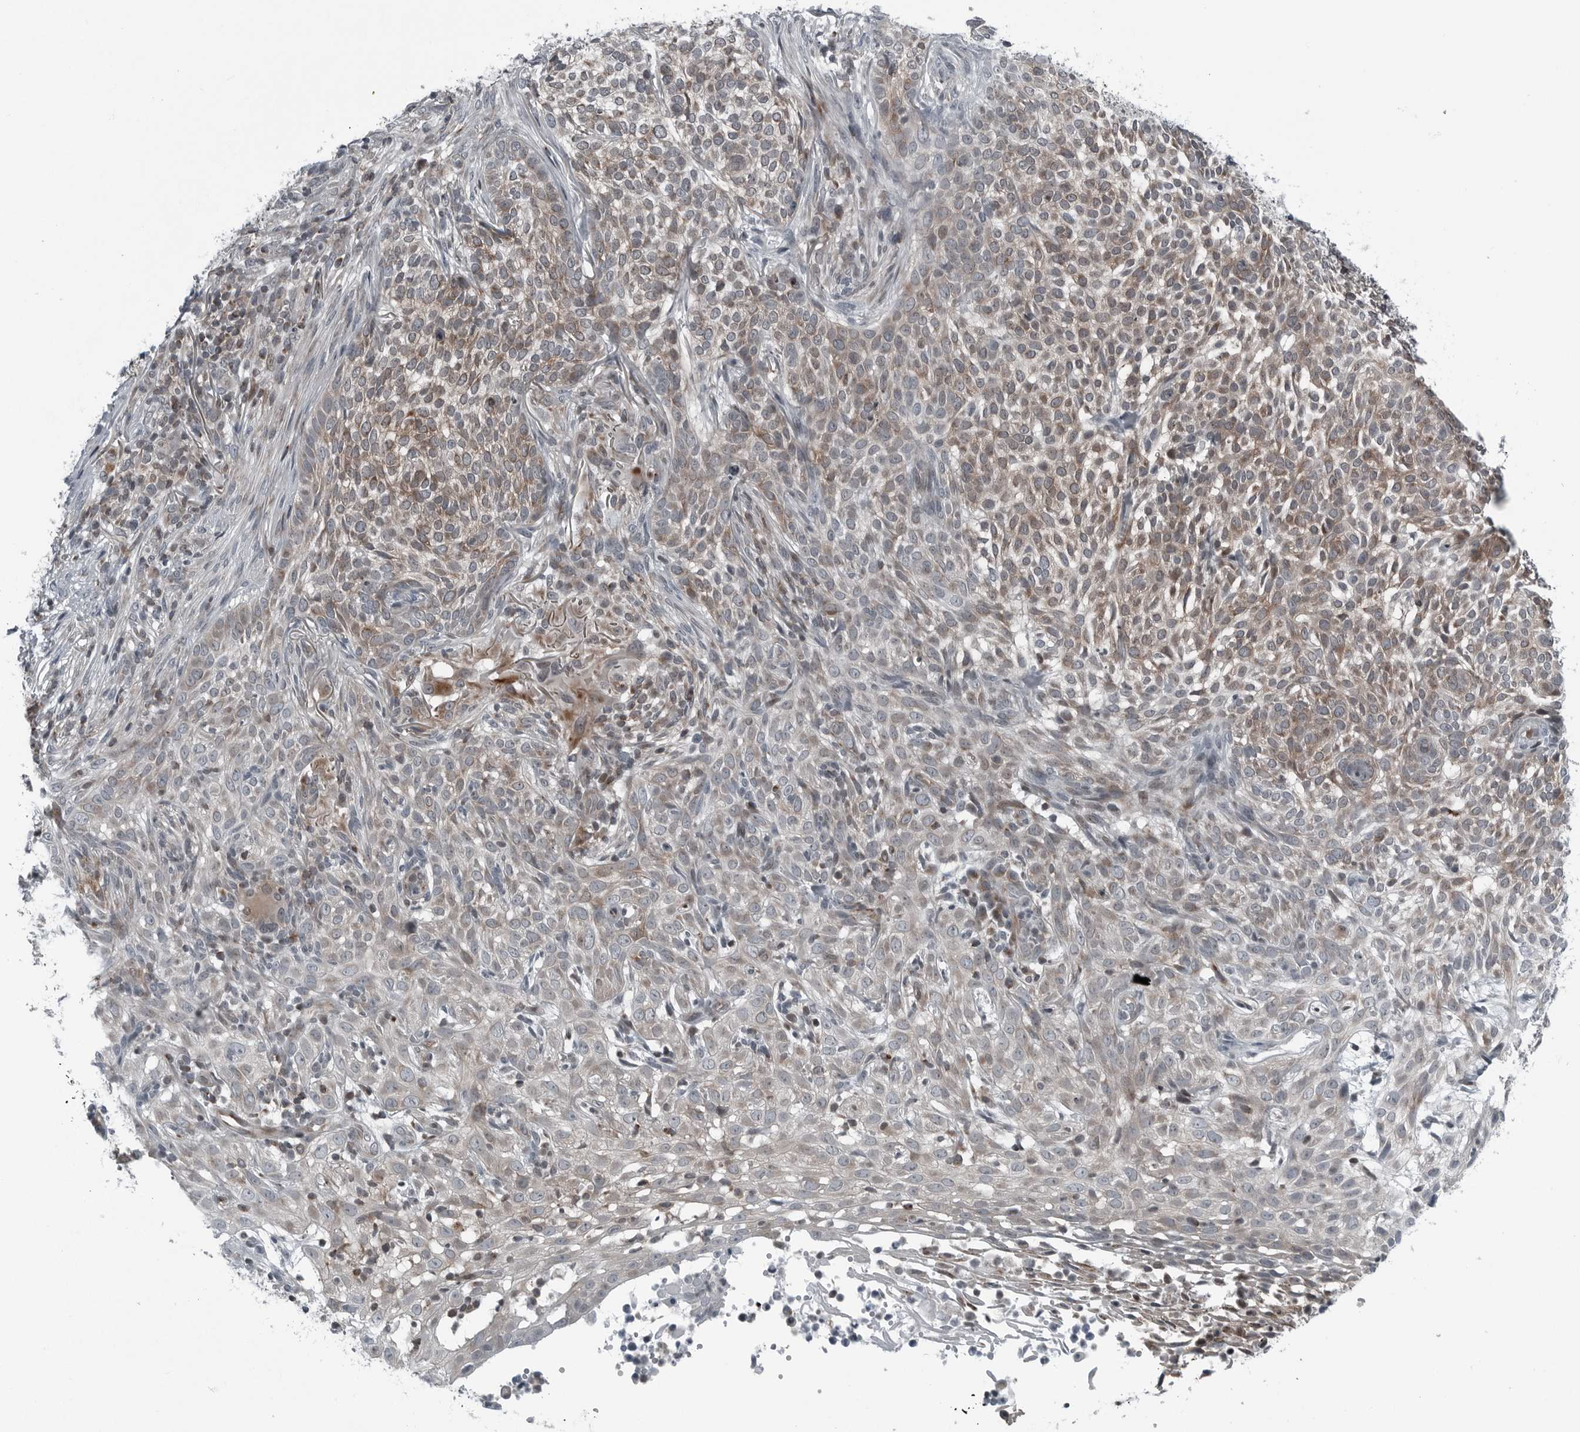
{"staining": {"intensity": "weak", "quantity": ">75%", "location": "cytoplasmic/membranous"}, "tissue": "skin cancer", "cell_type": "Tumor cells", "image_type": "cancer", "snomed": [{"axis": "morphology", "description": "Basal cell carcinoma"}, {"axis": "topography", "description": "Skin"}], "caption": "Basal cell carcinoma (skin) was stained to show a protein in brown. There is low levels of weak cytoplasmic/membranous expression in approximately >75% of tumor cells. The protein of interest is shown in brown color, while the nuclei are stained blue.", "gene": "GAK", "patient": {"sex": "female", "age": 64}}